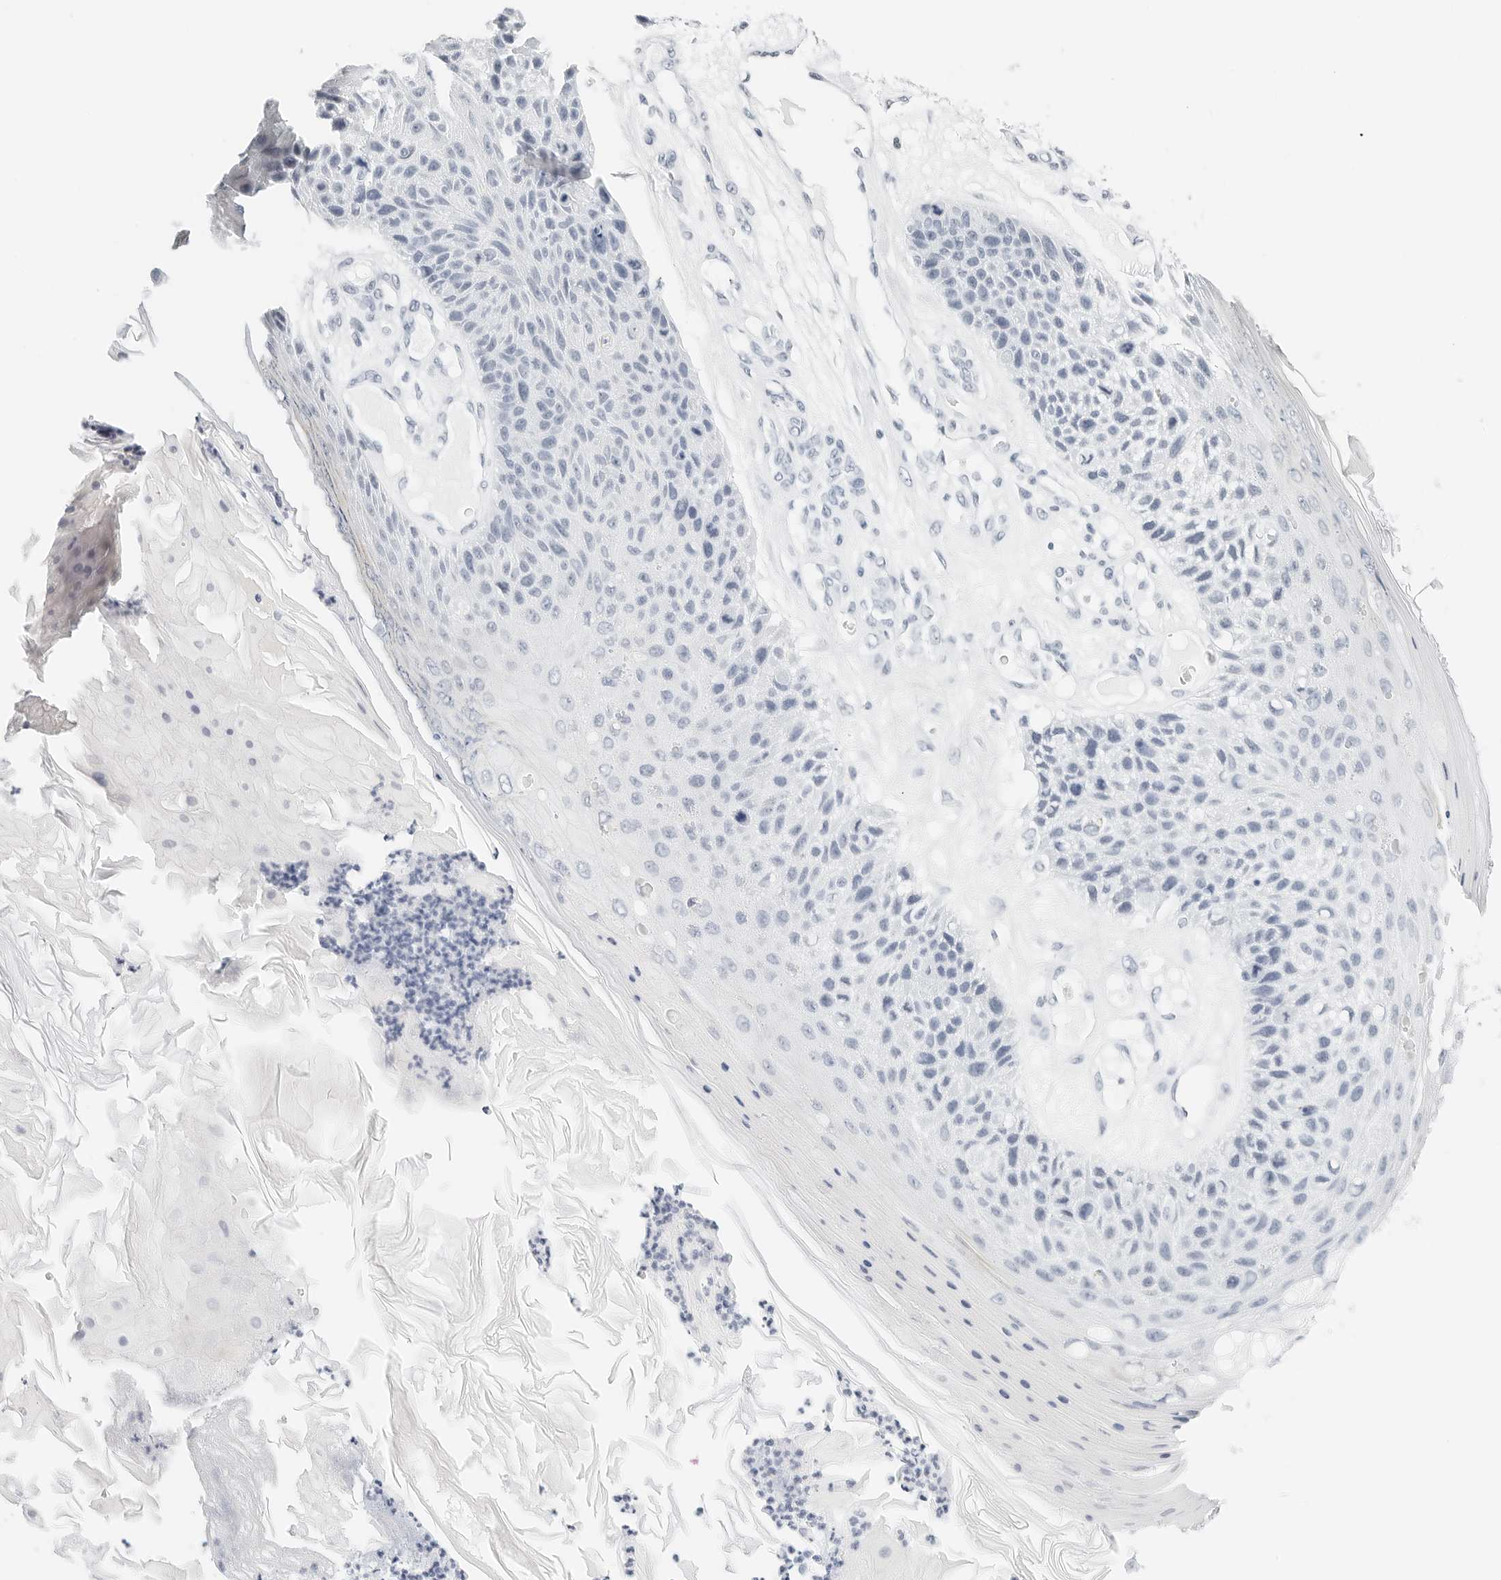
{"staining": {"intensity": "negative", "quantity": "none", "location": "none"}, "tissue": "skin cancer", "cell_type": "Tumor cells", "image_type": "cancer", "snomed": [{"axis": "morphology", "description": "Squamous cell carcinoma, NOS"}, {"axis": "topography", "description": "Skin"}], "caption": "Tumor cells show no significant protein staining in skin cancer (squamous cell carcinoma).", "gene": "CD22", "patient": {"sex": "female", "age": 88}}